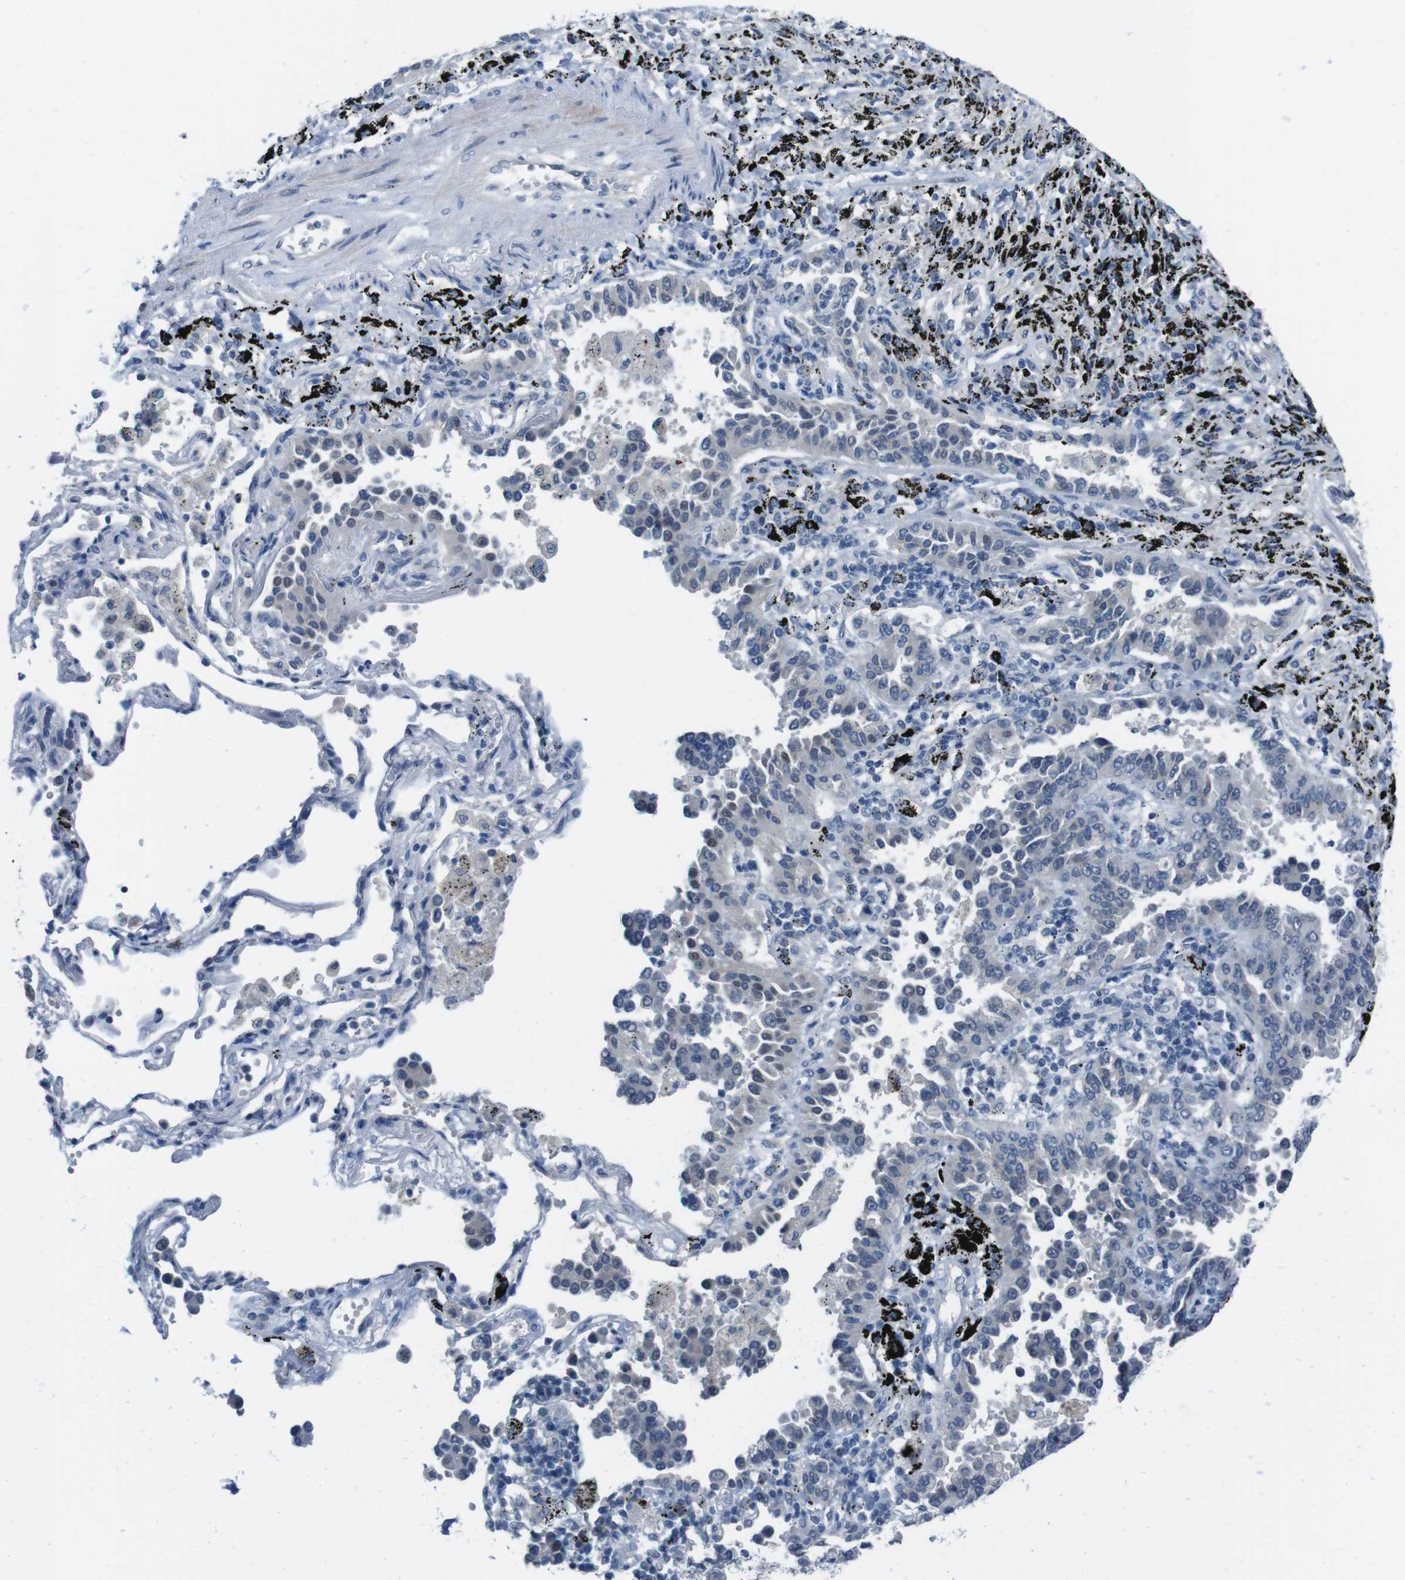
{"staining": {"intensity": "negative", "quantity": "none", "location": "none"}, "tissue": "lung cancer", "cell_type": "Tumor cells", "image_type": "cancer", "snomed": [{"axis": "morphology", "description": "Normal tissue, NOS"}, {"axis": "morphology", "description": "Adenocarcinoma, NOS"}, {"axis": "topography", "description": "Lung"}], "caption": "An immunohistochemistry (IHC) image of lung cancer is shown. There is no staining in tumor cells of lung cancer.", "gene": "CDHR2", "patient": {"sex": "male", "age": 59}}